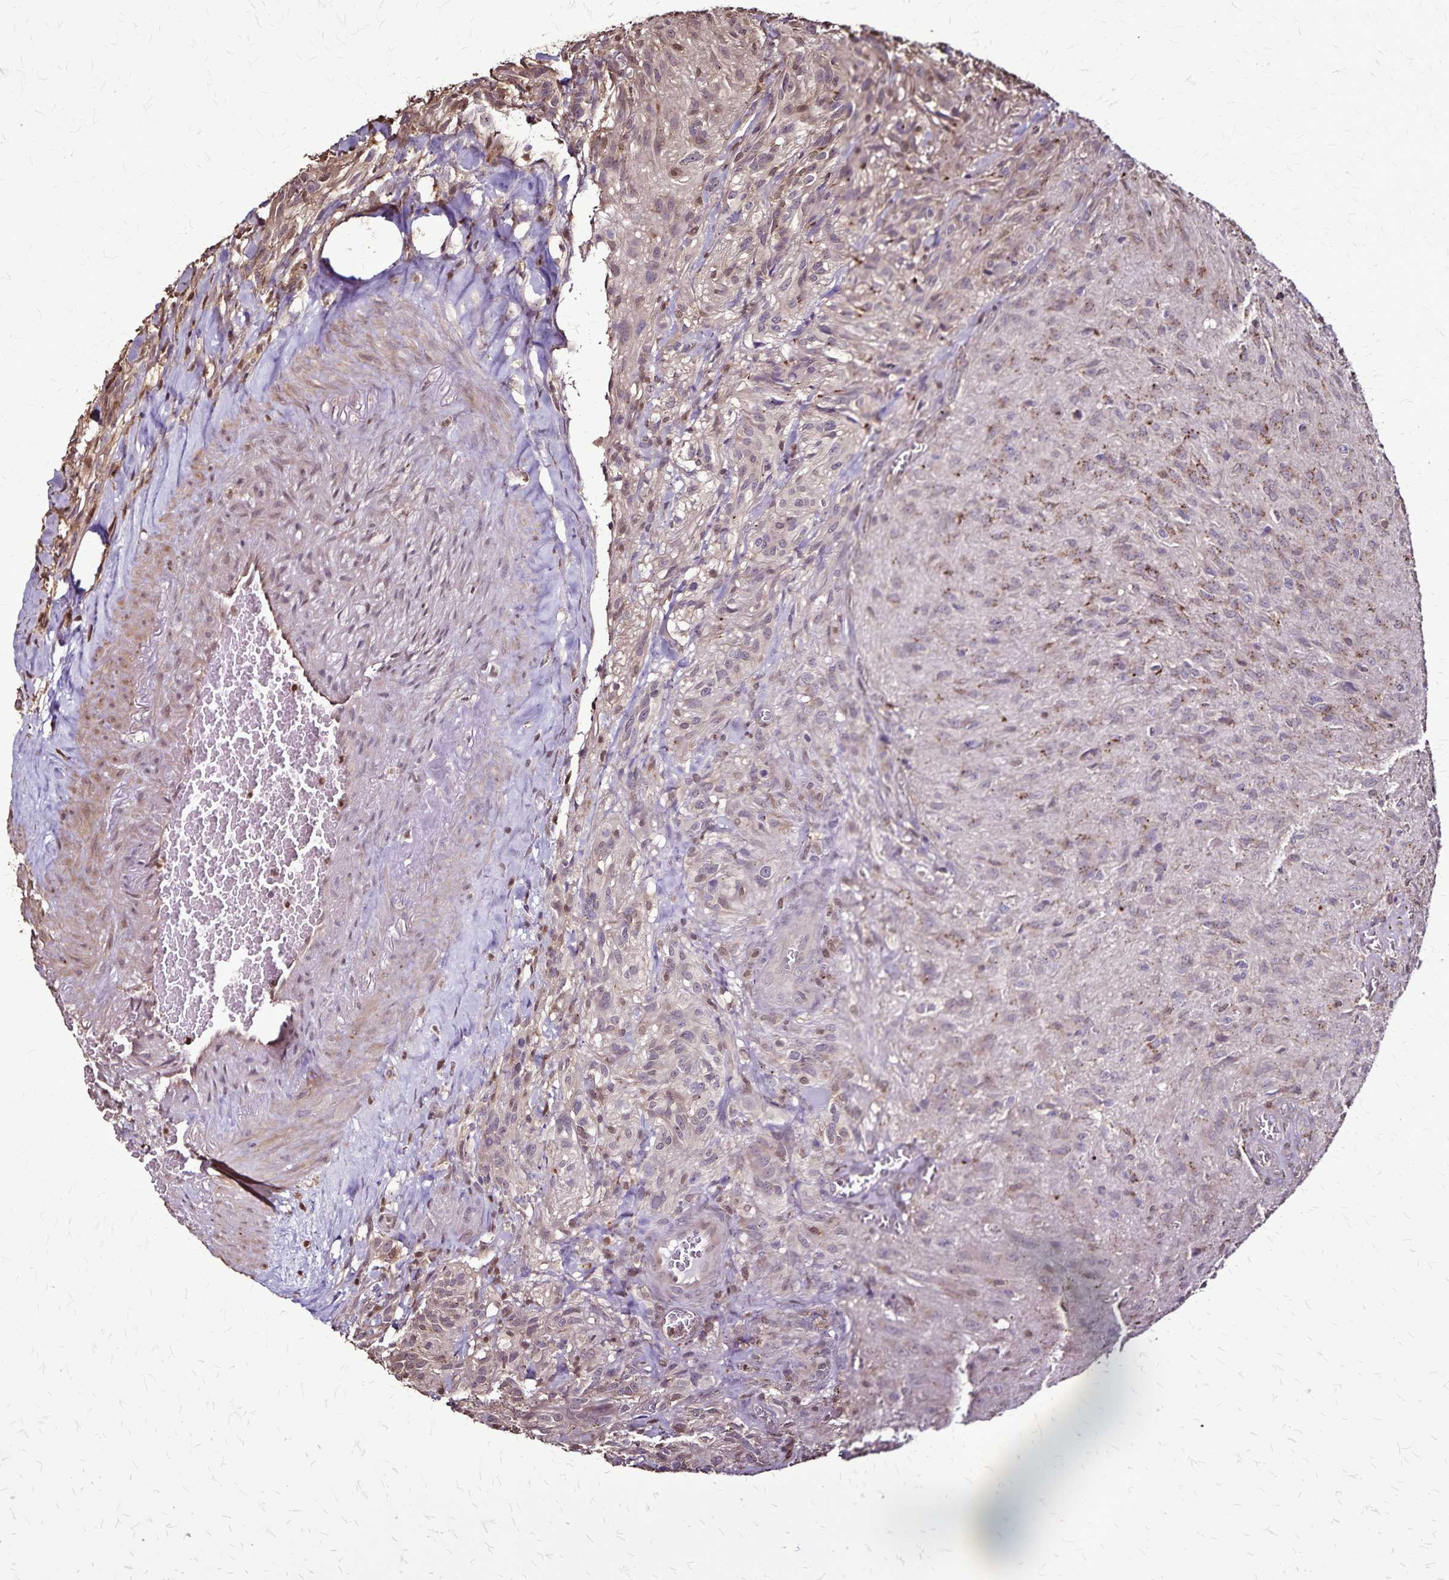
{"staining": {"intensity": "moderate", "quantity": "<25%", "location": "cytoplasmic/membranous"}, "tissue": "glioma", "cell_type": "Tumor cells", "image_type": "cancer", "snomed": [{"axis": "morphology", "description": "Glioma, malignant, High grade"}, {"axis": "topography", "description": "Brain"}], "caption": "High-power microscopy captured an IHC photomicrograph of malignant glioma (high-grade), revealing moderate cytoplasmic/membranous staining in approximately <25% of tumor cells. The protein is stained brown, and the nuclei are stained in blue (DAB (3,3'-diaminobenzidine) IHC with brightfield microscopy, high magnification).", "gene": "CHMP1B", "patient": {"sex": "male", "age": 47}}